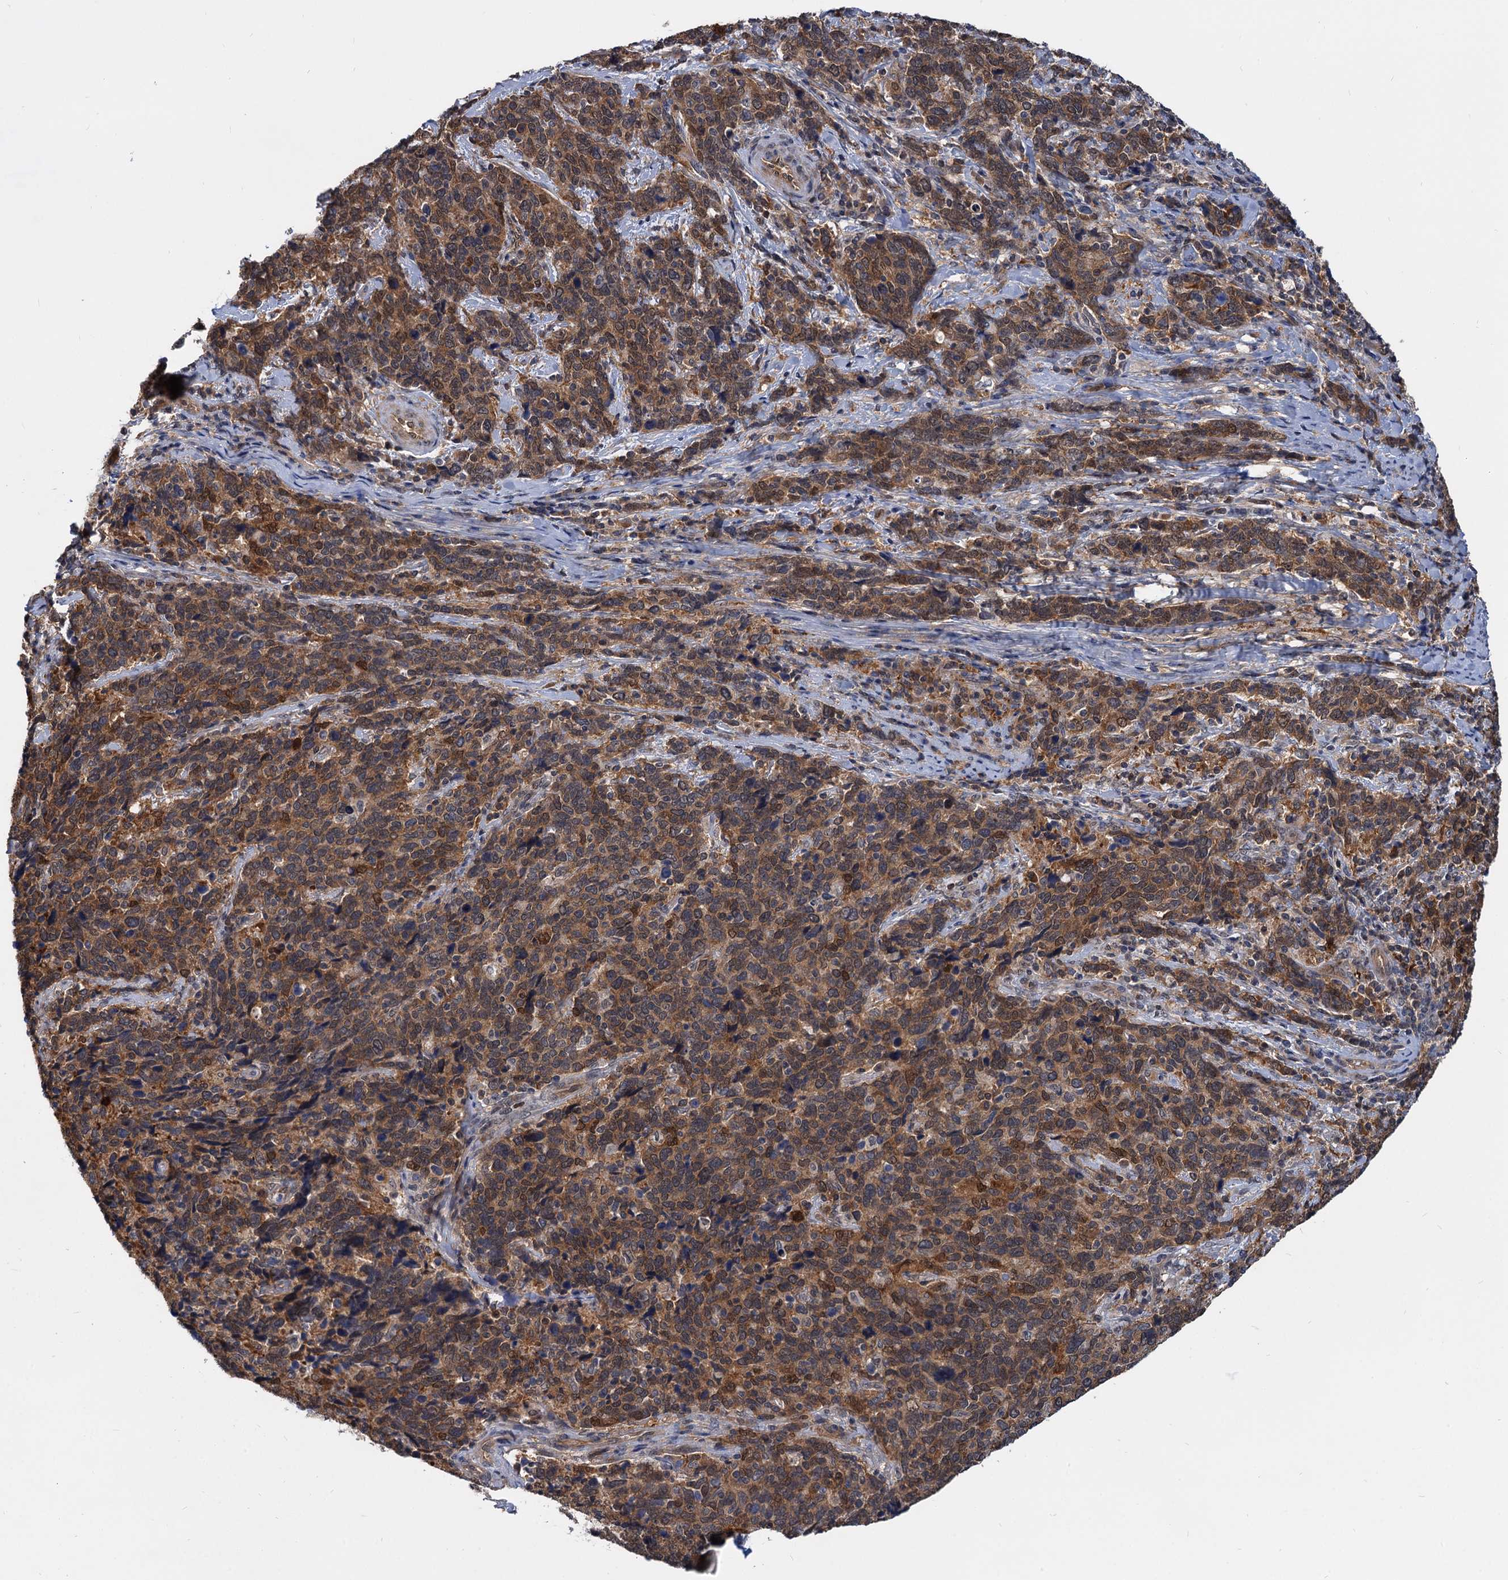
{"staining": {"intensity": "strong", "quantity": ">75%", "location": "cytoplasmic/membranous"}, "tissue": "cervical cancer", "cell_type": "Tumor cells", "image_type": "cancer", "snomed": [{"axis": "morphology", "description": "Squamous cell carcinoma, NOS"}, {"axis": "topography", "description": "Cervix"}], "caption": "Squamous cell carcinoma (cervical) stained with a protein marker displays strong staining in tumor cells.", "gene": "SNX15", "patient": {"sex": "female", "age": 41}}